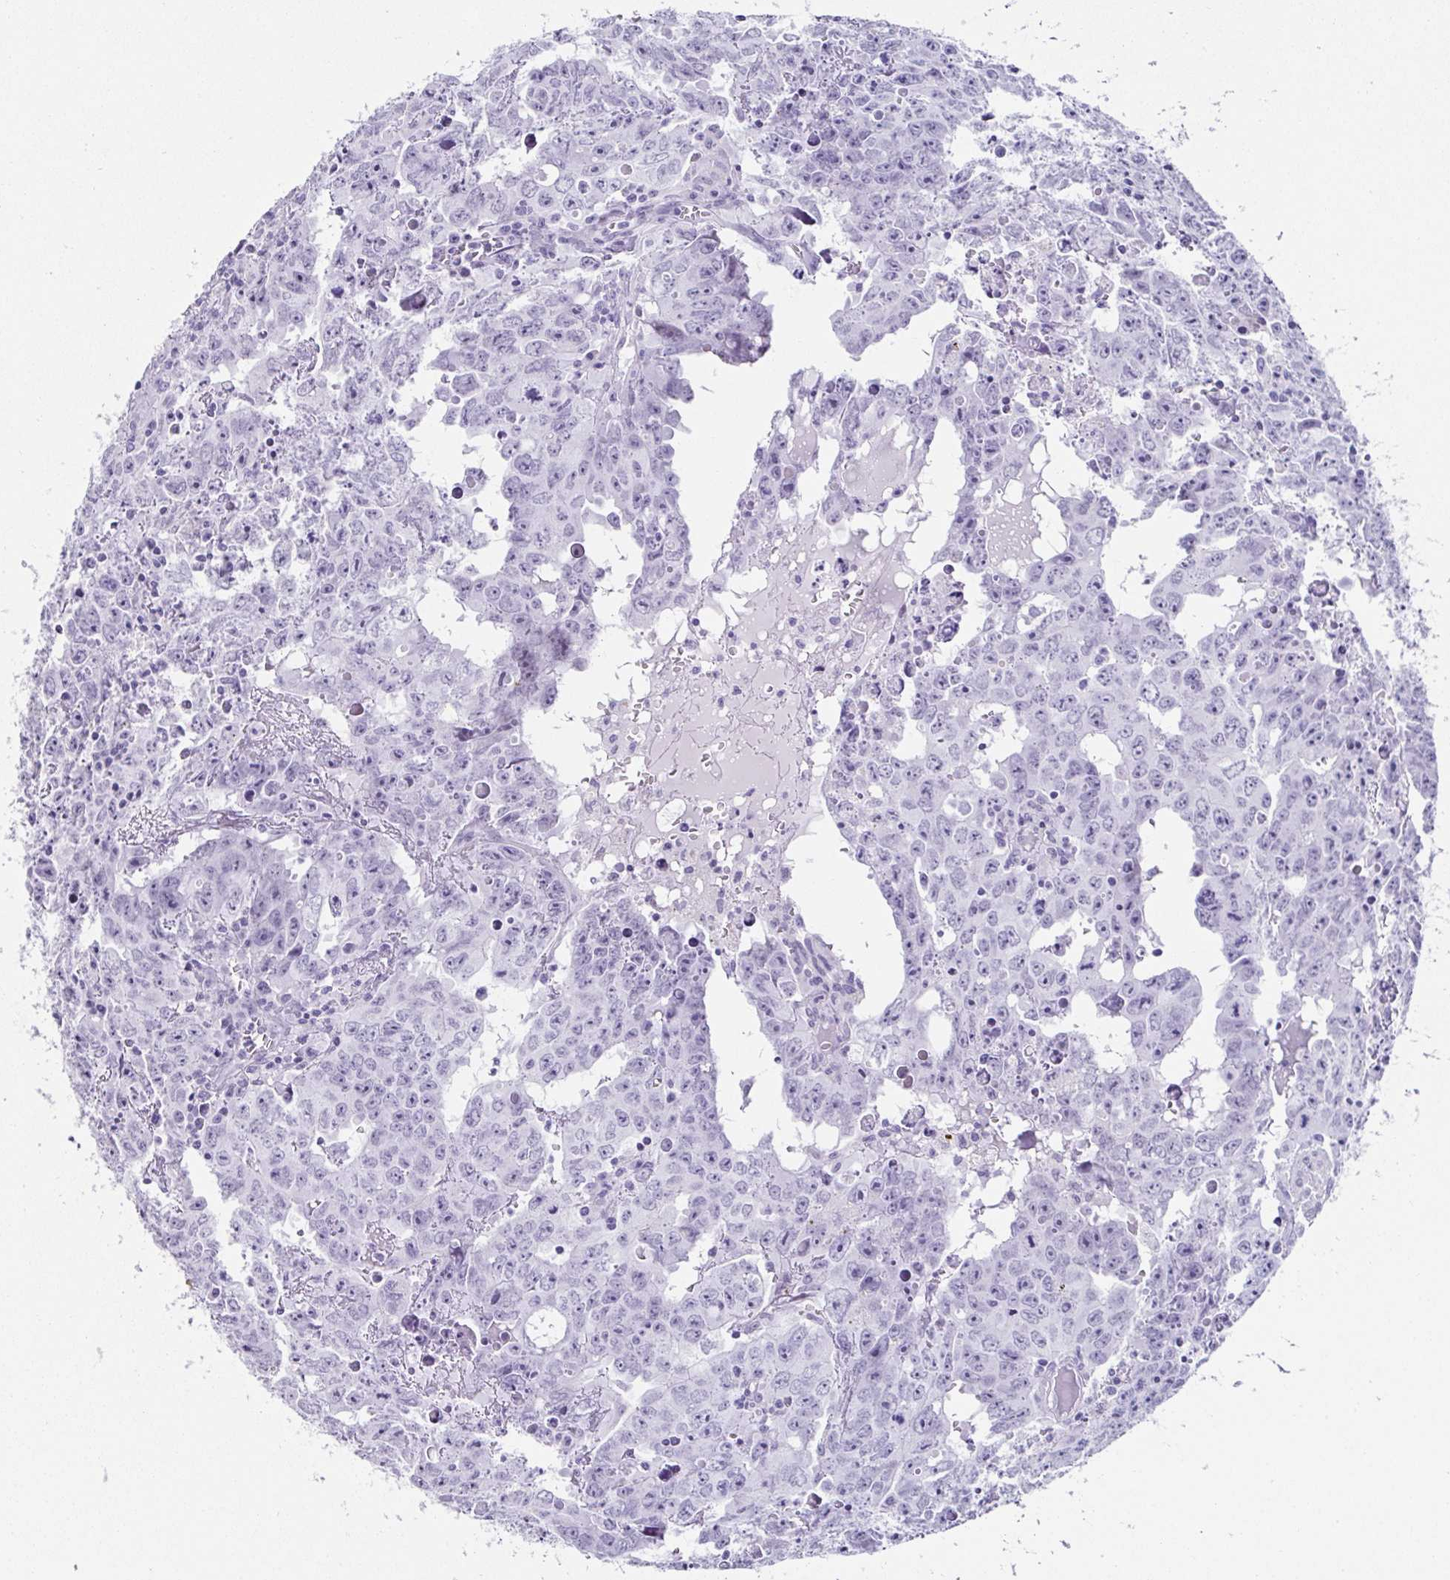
{"staining": {"intensity": "negative", "quantity": "none", "location": "none"}, "tissue": "testis cancer", "cell_type": "Tumor cells", "image_type": "cancer", "snomed": [{"axis": "morphology", "description": "Carcinoma, Embryonal, NOS"}, {"axis": "topography", "description": "Testis"}], "caption": "Tumor cells show no significant protein expression in testis cancer (embryonal carcinoma). (IHC, brightfield microscopy, high magnification).", "gene": "ESX1", "patient": {"sex": "male", "age": 22}}